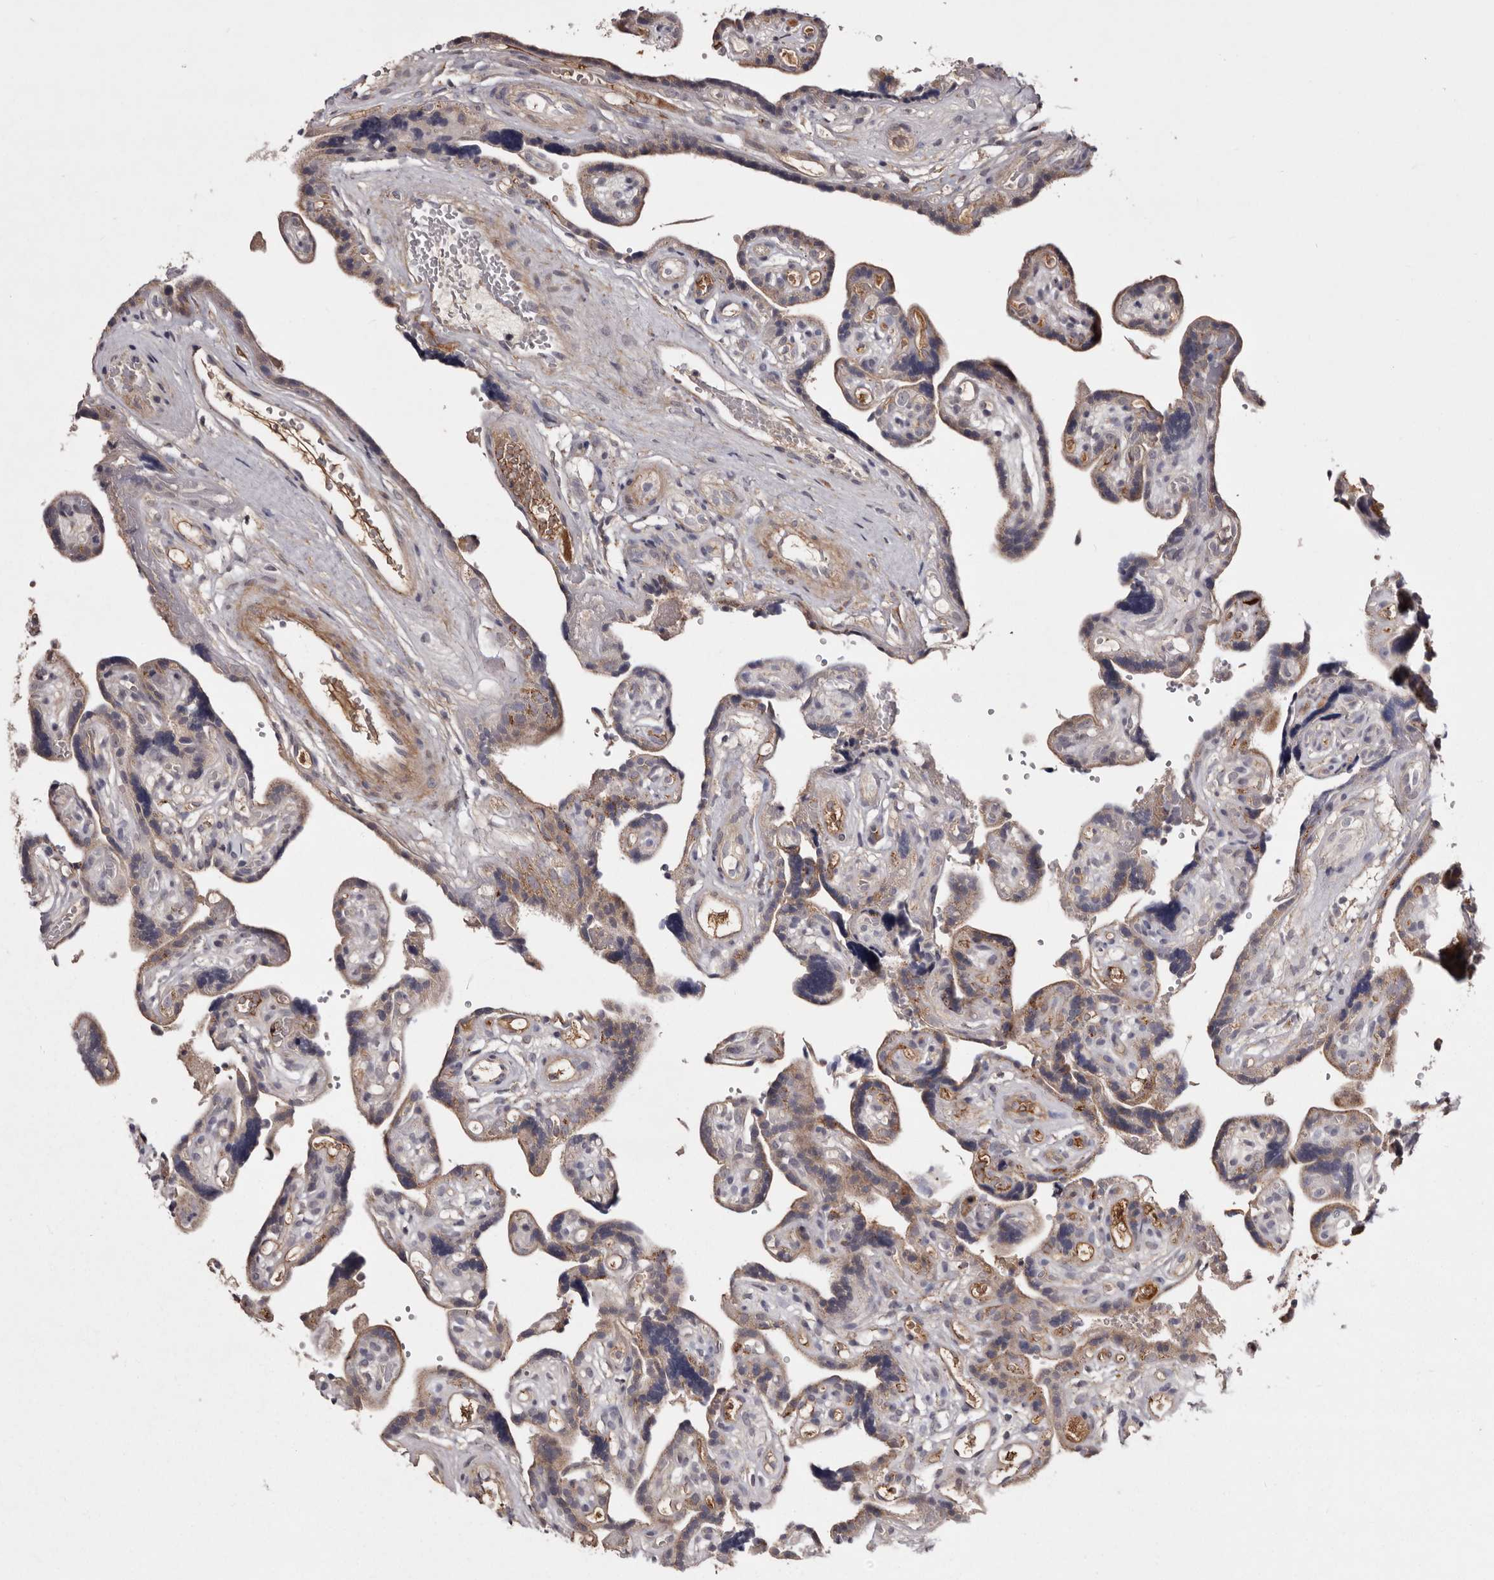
{"staining": {"intensity": "weak", "quantity": ">75%", "location": "cytoplasmic/membranous"}, "tissue": "placenta", "cell_type": "Decidual cells", "image_type": "normal", "snomed": [{"axis": "morphology", "description": "Normal tissue, NOS"}, {"axis": "topography", "description": "Placenta"}], "caption": "Protein staining reveals weak cytoplasmic/membranous positivity in approximately >75% of decidual cells in unremarkable placenta. The protein is shown in brown color, while the nuclei are stained blue.", "gene": "CYP1B1", "patient": {"sex": "female", "age": 30}}